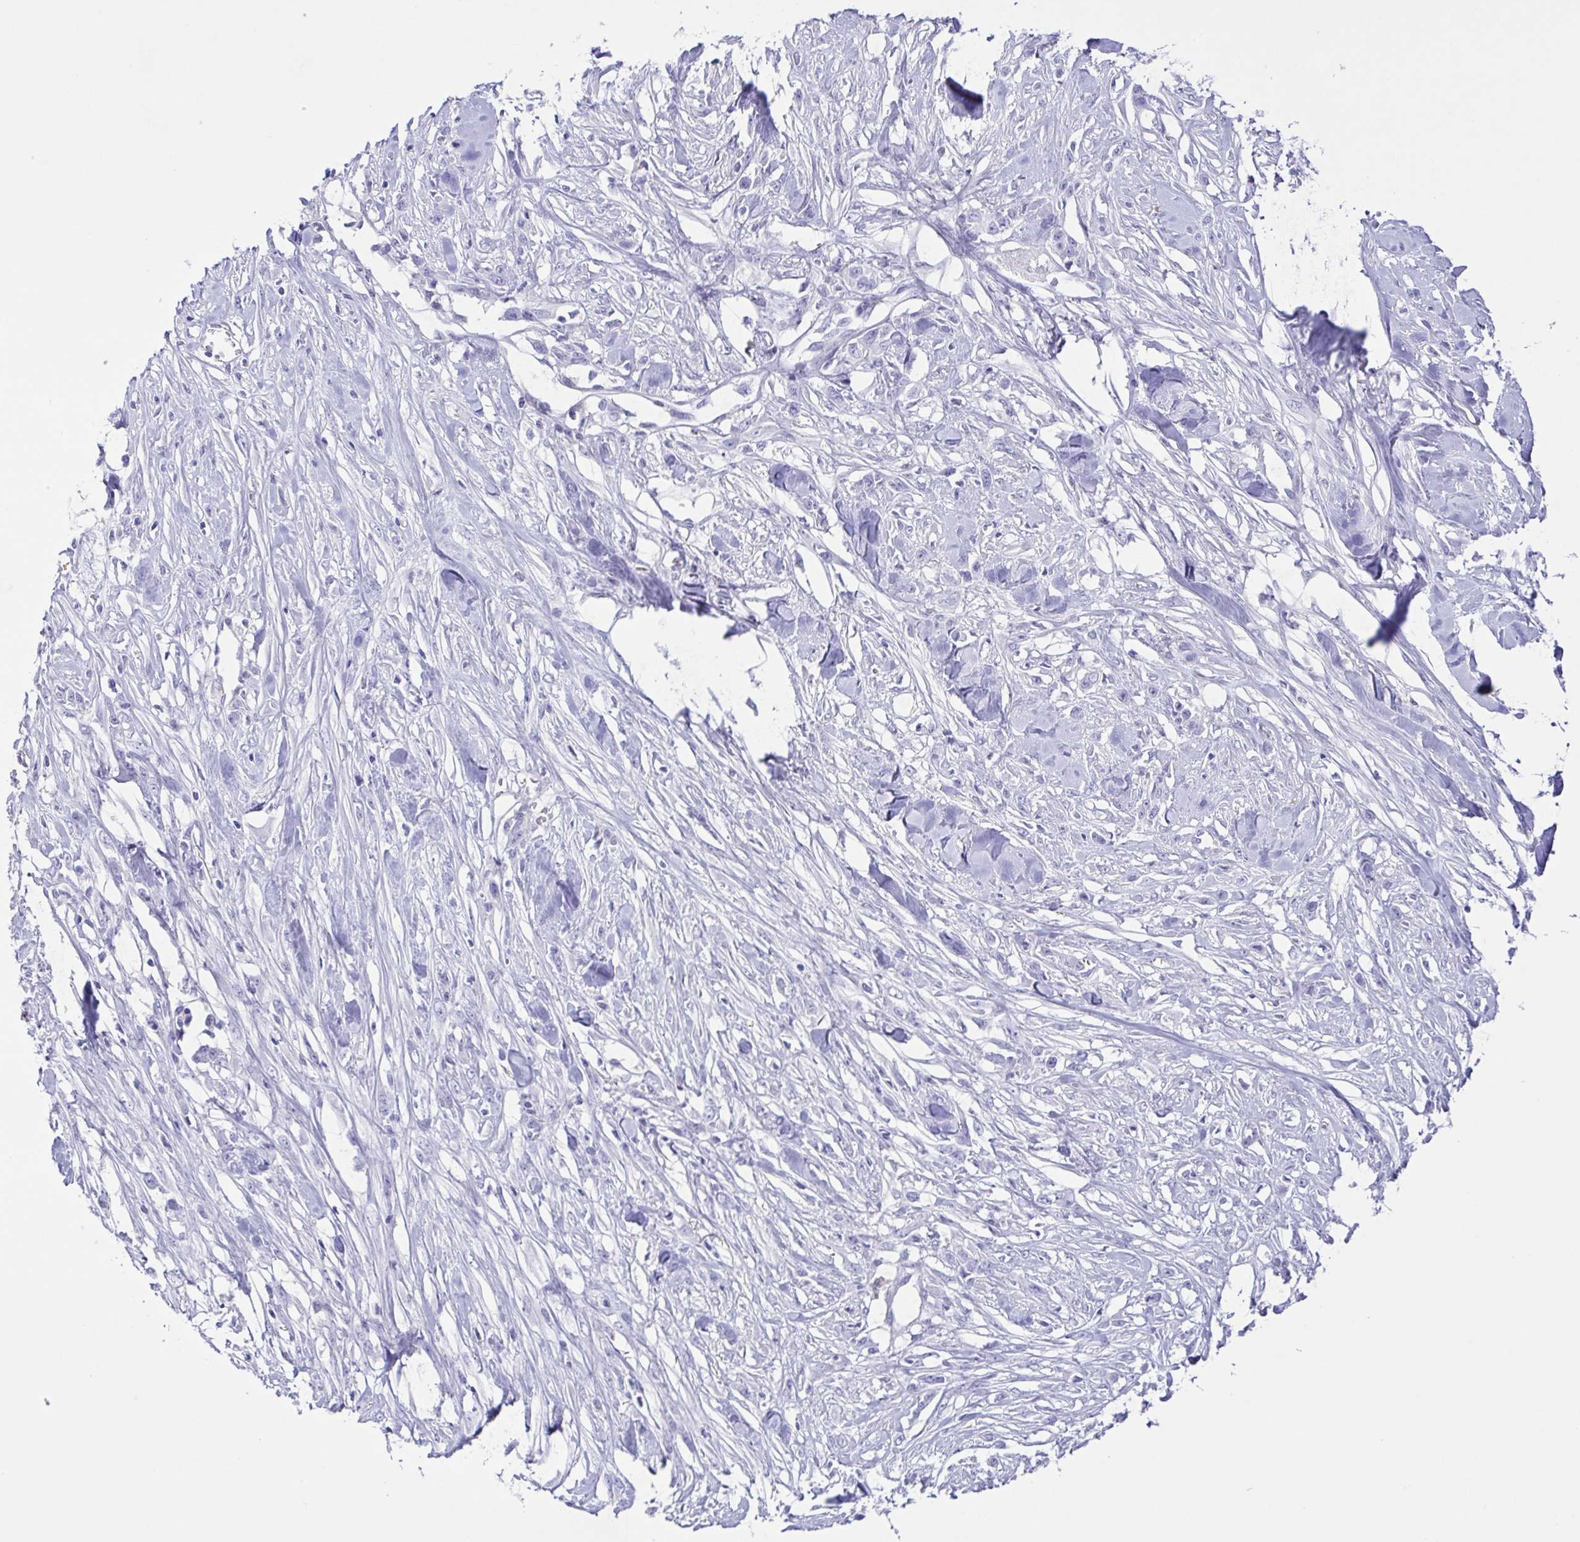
{"staining": {"intensity": "negative", "quantity": "none", "location": "none"}, "tissue": "skin cancer", "cell_type": "Tumor cells", "image_type": "cancer", "snomed": [{"axis": "morphology", "description": "Squamous cell carcinoma, NOS"}, {"axis": "topography", "description": "Skin"}], "caption": "The image reveals no staining of tumor cells in skin cancer.", "gene": "GPR17", "patient": {"sex": "female", "age": 59}}